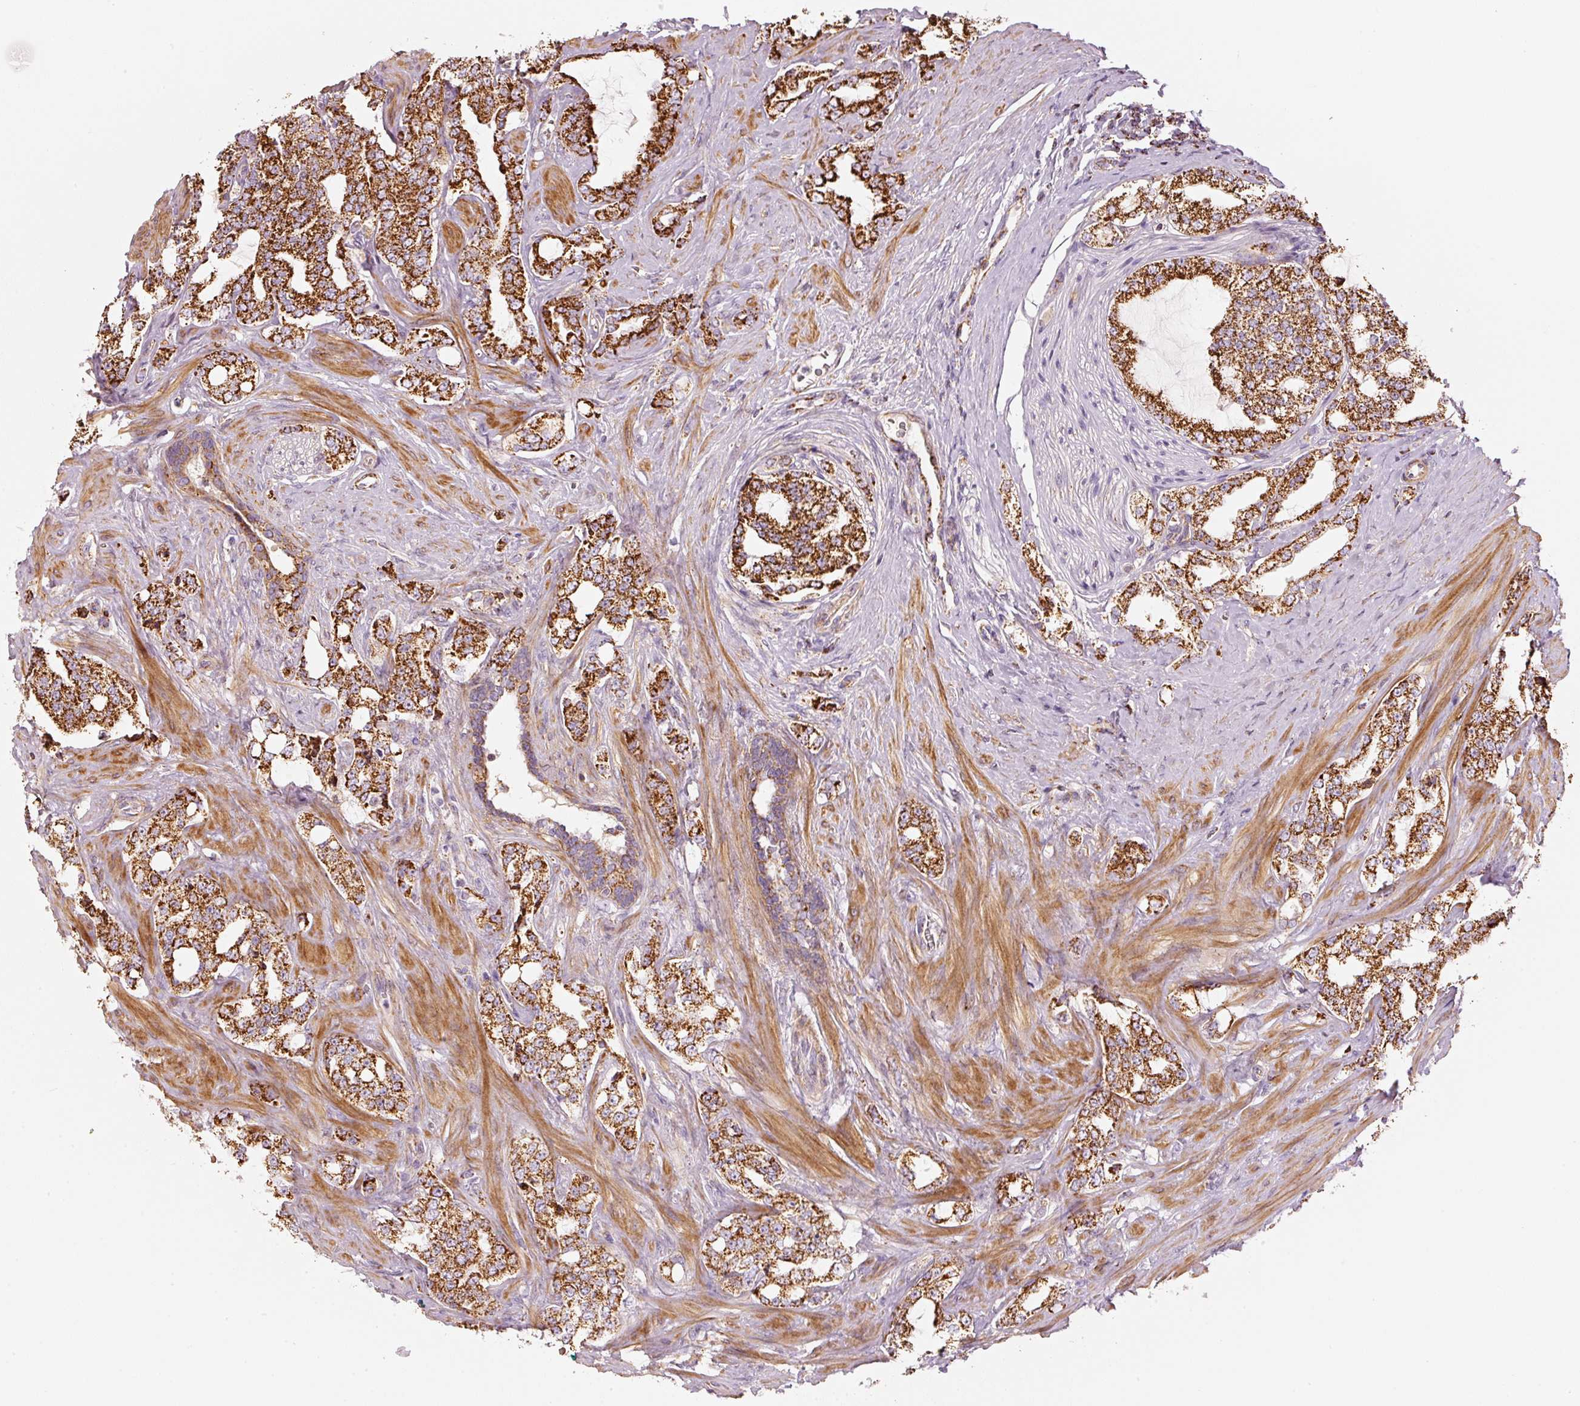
{"staining": {"intensity": "strong", "quantity": ">75%", "location": "cytoplasmic/membranous"}, "tissue": "prostate cancer", "cell_type": "Tumor cells", "image_type": "cancer", "snomed": [{"axis": "morphology", "description": "Adenocarcinoma, High grade"}, {"axis": "topography", "description": "Prostate"}], "caption": "Prostate cancer tissue displays strong cytoplasmic/membranous positivity in approximately >75% of tumor cells", "gene": "C17orf98", "patient": {"sex": "male", "age": 64}}